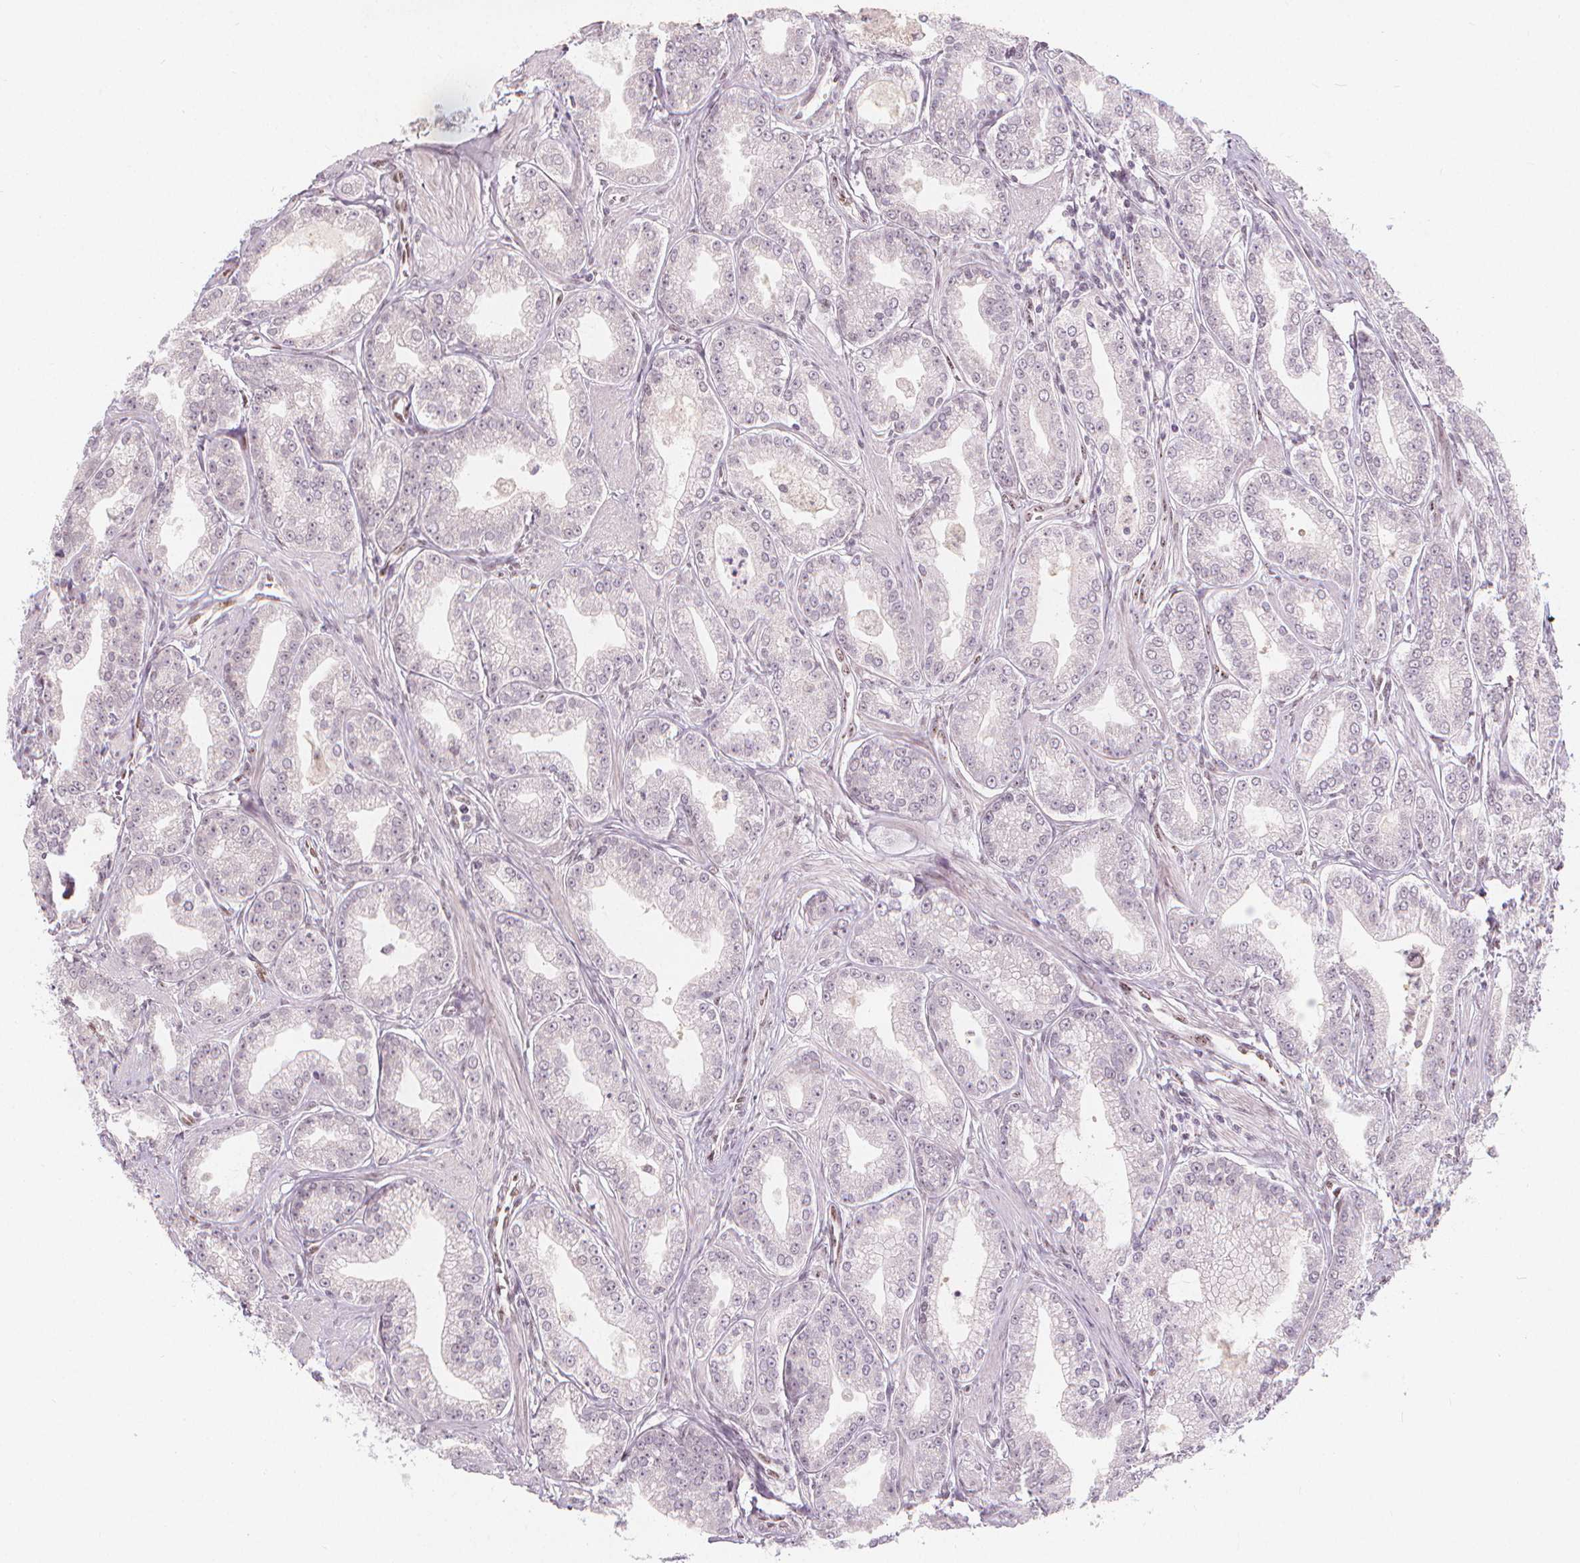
{"staining": {"intensity": "negative", "quantity": "none", "location": "none"}, "tissue": "prostate cancer", "cell_type": "Tumor cells", "image_type": "cancer", "snomed": [{"axis": "morphology", "description": "Adenocarcinoma, NOS"}, {"axis": "topography", "description": "Prostate"}], "caption": "IHC micrograph of neoplastic tissue: prostate cancer stained with DAB (3,3'-diaminobenzidine) reveals no significant protein expression in tumor cells.", "gene": "DRC3", "patient": {"sex": "male", "age": 71}}